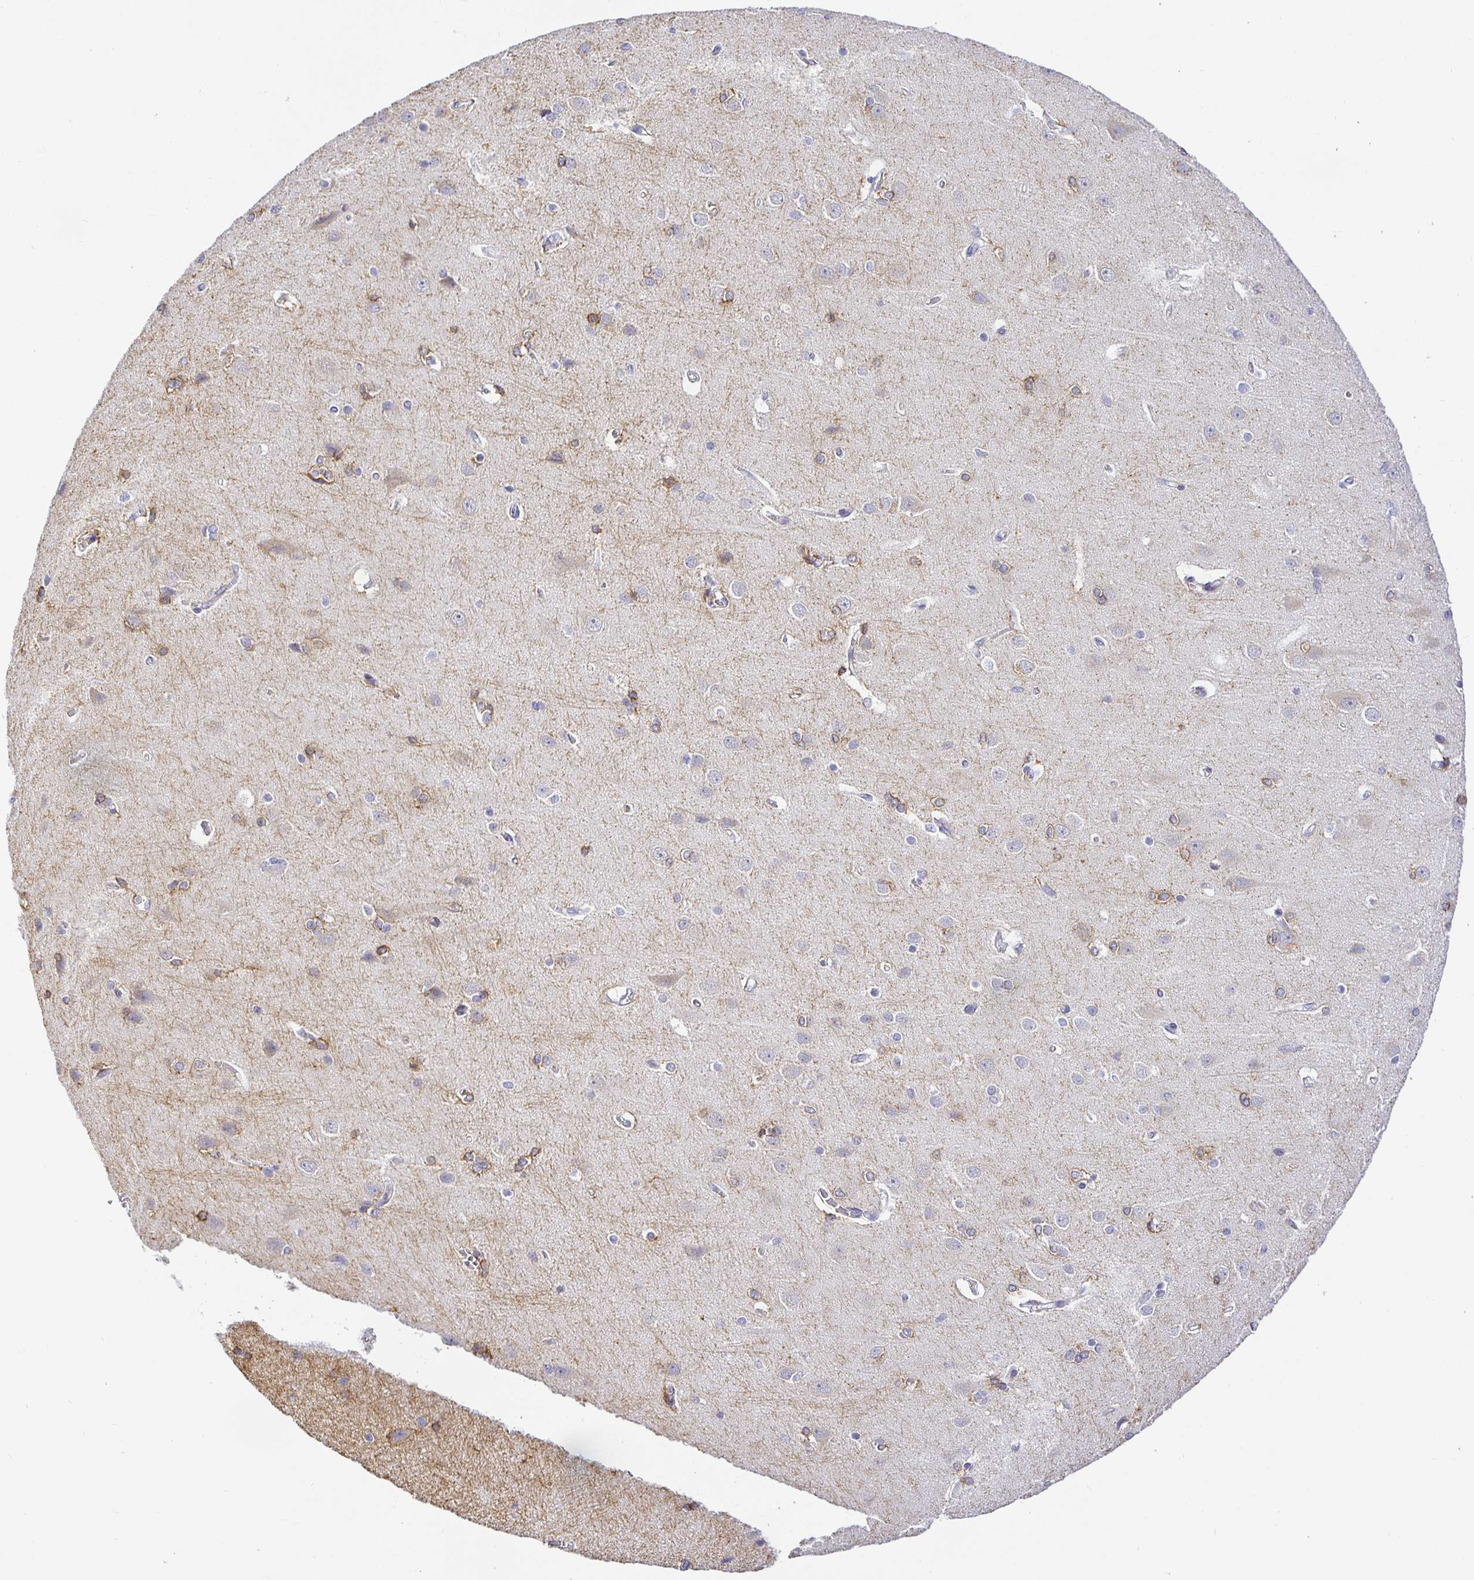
{"staining": {"intensity": "weak", "quantity": "25%-75%", "location": "cytoplasmic/membranous"}, "tissue": "cerebral cortex", "cell_type": "Endothelial cells", "image_type": "normal", "snomed": [{"axis": "morphology", "description": "Normal tissue, NOS"}, {"axis": "topography", "description": "Cerebral cortex"}], "caption": "Immunohistochemistry of unremarkable cerebral cortex exhibits low levels of weak cytoplasmic/membranous staining in approximately 25%-75% of endothelial cells.", "gene": "OPALIN", "patient": {"sex": "male", "age": 37}}